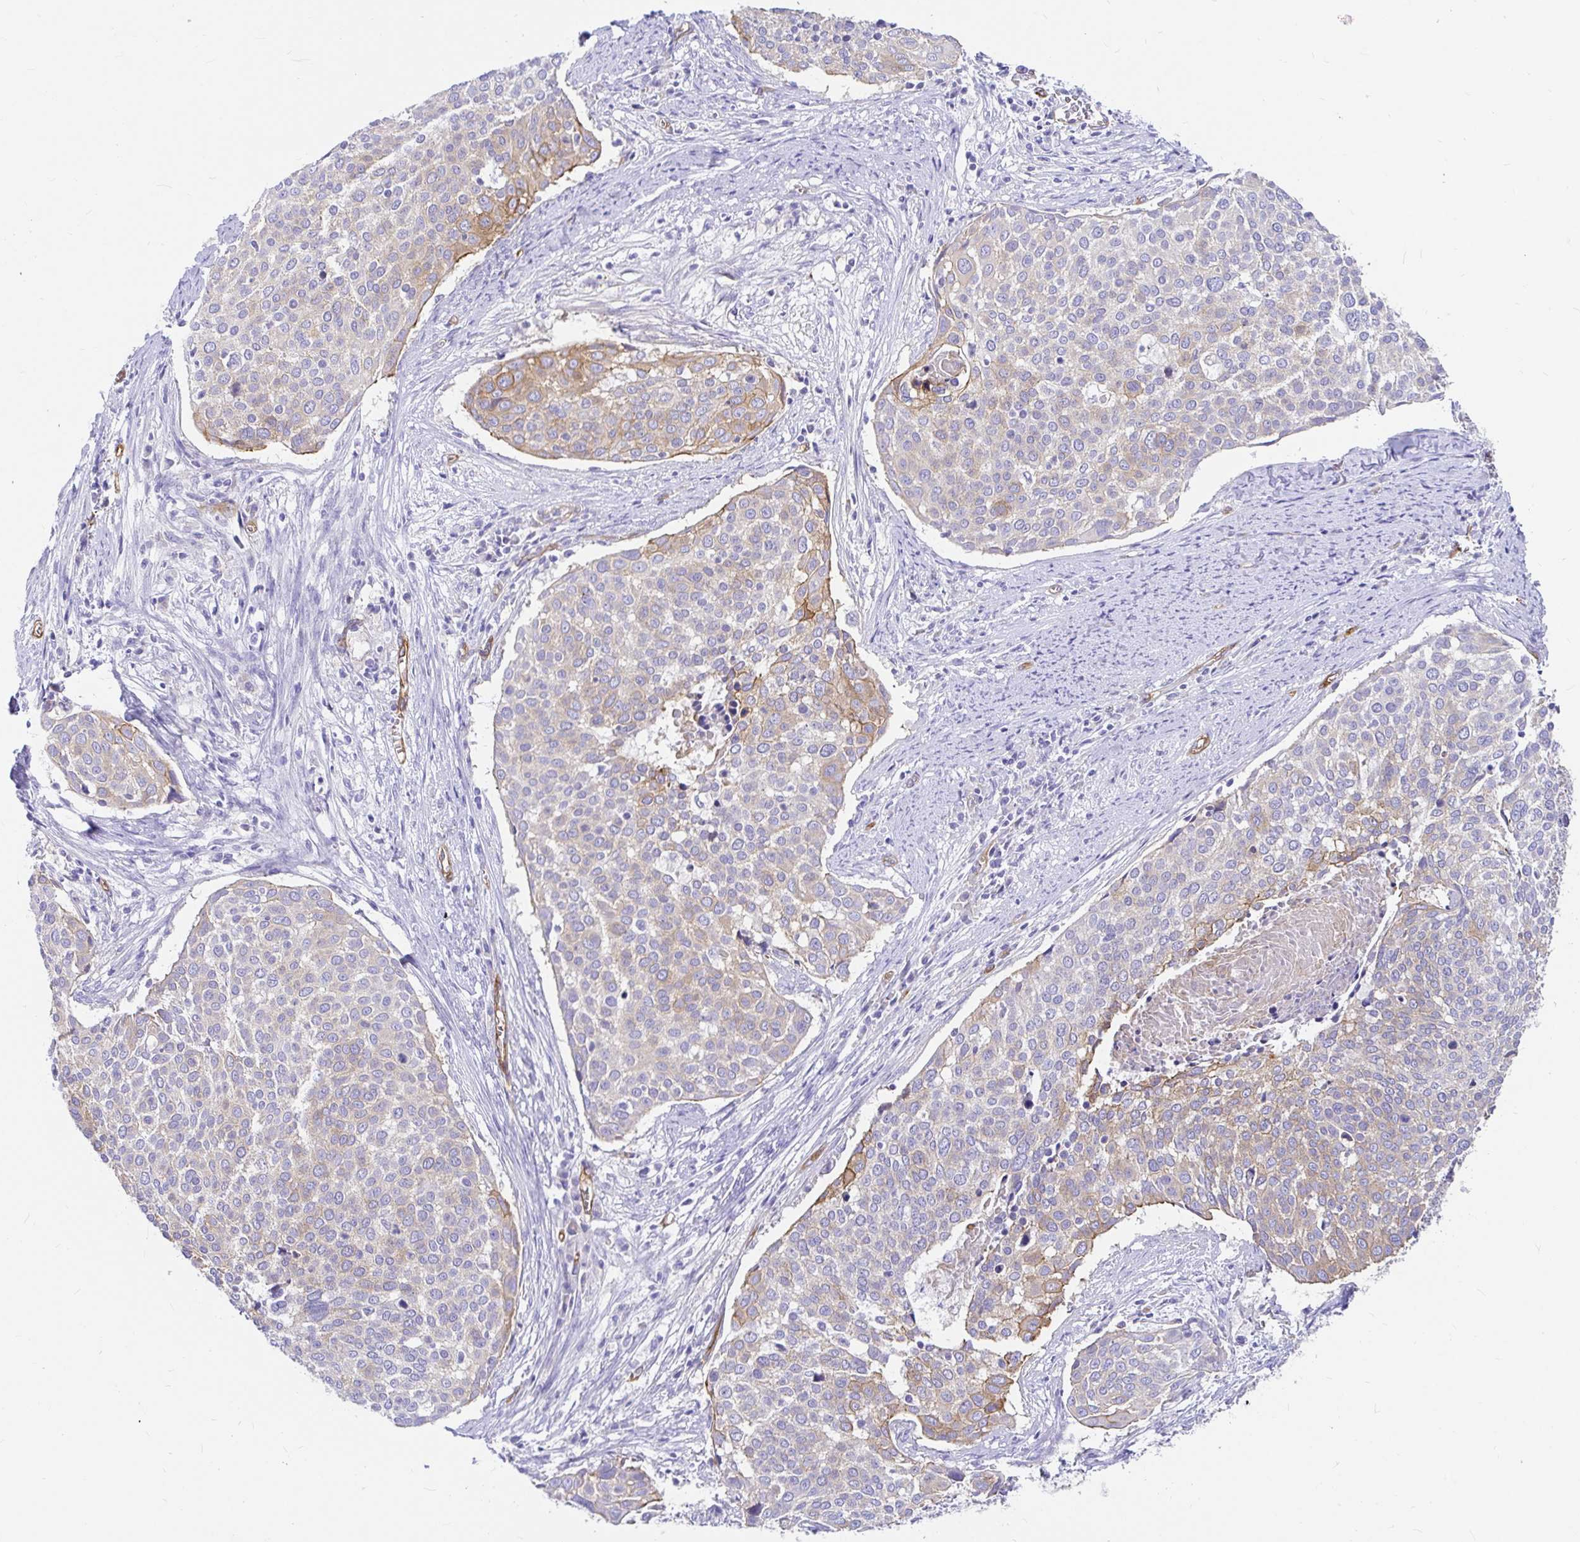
{"staining": {"intensity": "moderate", "quantity": "25%-75%", "location": "cytoplasmic/membranous"}, "tissue": "cervical cancer", "cell_type": "Tumor cells", "image_type": "cancer", "snomed": [{"axis": "morphology", "description": "Squamous cell carcinoma, NOS"}, {"axis": "topography", "description": "Cervix"}], "caption": "Squamous cell carcinoma (cervical) stained with IHC shows moderate cytoplasmic/membranous positivity in approximately 25%-75% of tumor cells. (Stains: DAB in brown, nuclei in blue, Microscopy: brightfield microscopy at high magnification).", "gene": "MYO1B", "patient": {"sex": "female", "age": 39}}